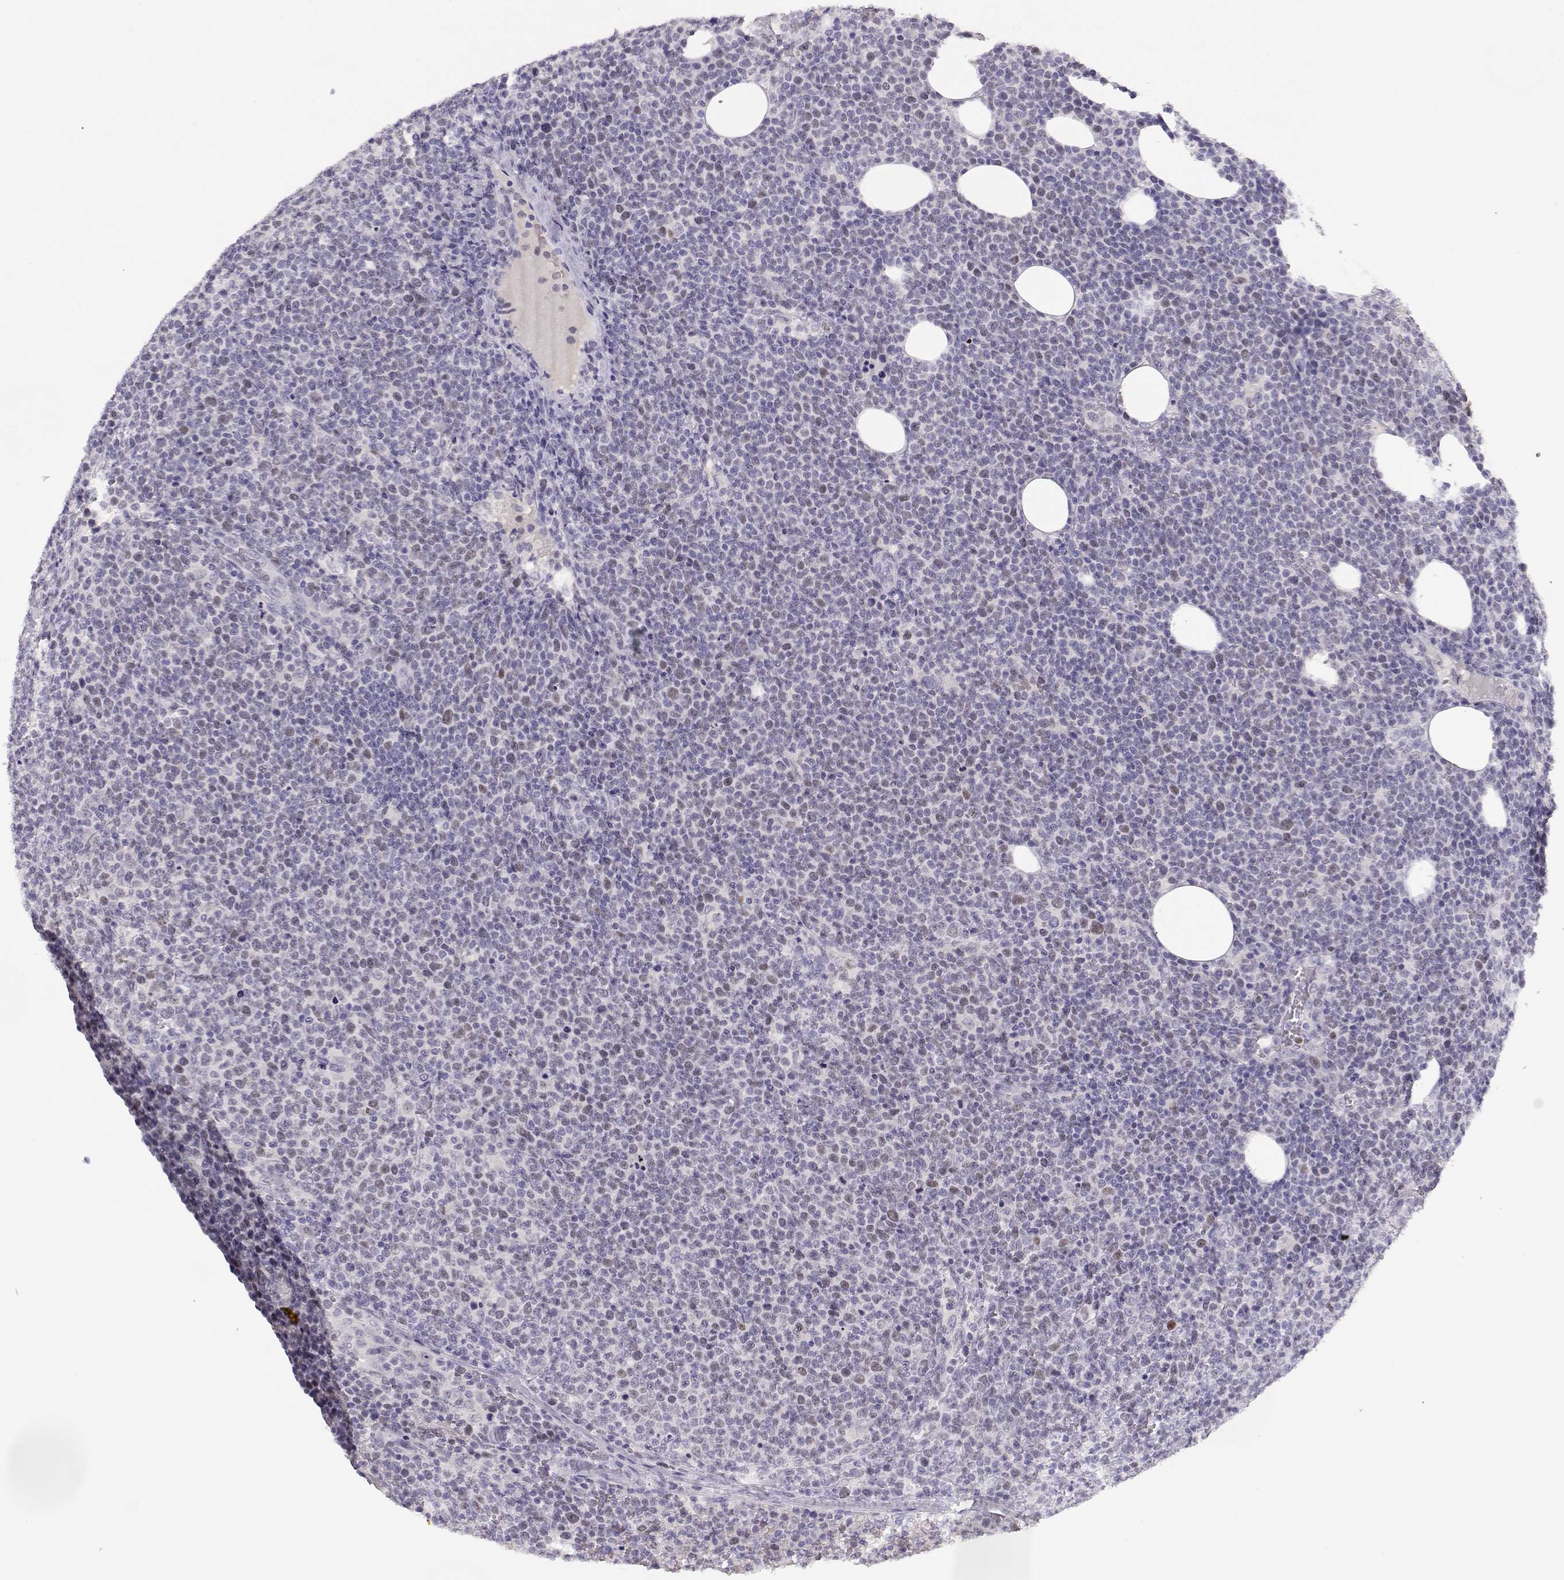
{"staining": {"intensity": "negative", "quantity": "none", "location": "none"}, "tissue": "lymphoma", "cell_type": "Tumor cells", "image_type": "cancer", "snomed": [{"axis": "morphology", "description": "Malignant lymphoma, non-Hodgkin's type, High grade"}, {"axis": "topography", "description": "Lymph node"}], "caption": "Immunohistochemistry (IHC) histopathology image of neoplastic tissue: human high-grade malignant lymphoma, non-Hodgkin's type stained with DAB (3,3'-diaminobenzidine) reveals no significant protein staining in tumor cells.", "gene": "OPN5", "patient": {"sex": "male", "age": 61}}